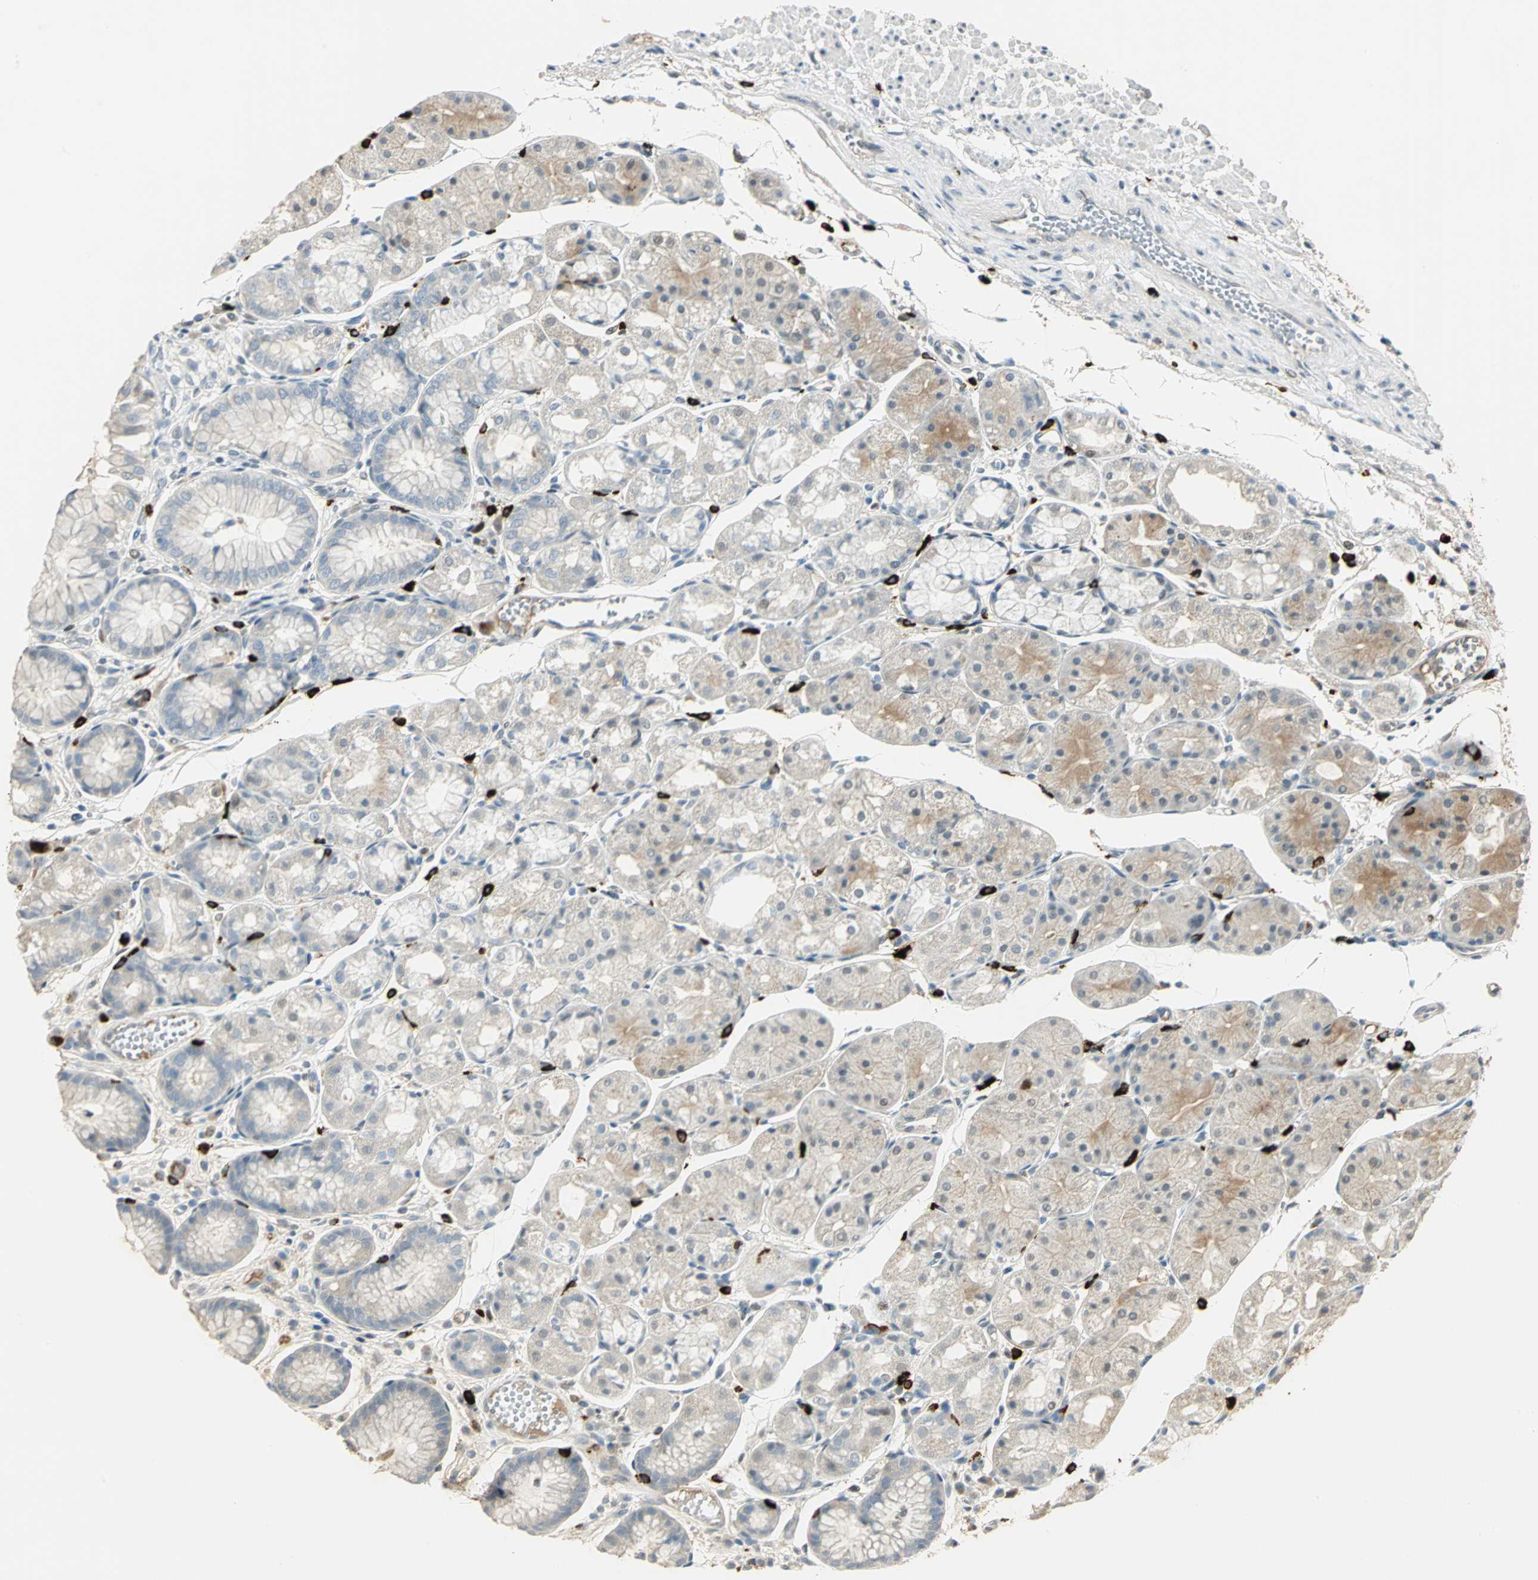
{"staining": {"intensity": "weak", "quantity": "<25%", "location": "cytoplasmic/membranous"}, "tissue": "stomach", "cell_type": "Glandular cells", "image_type": "normal", "snomed": [{"axis": "morphology", "description": "Normal tissue, NOS"}, {"axis": "topography", "description": "Stomach, upper"}], "caption": "Histopathology image shows no significant protein positivity in glandular cells of unremarkable stomach. The staining was performed using DAB (3,3'-diaminobenzidine) to visualize the protein expression in brown, while the nuclei were stained in blue with hematoxylin (Magnification: 20x).", "gene": "PROC", "patient": {"sex": "male", "age": 72}}